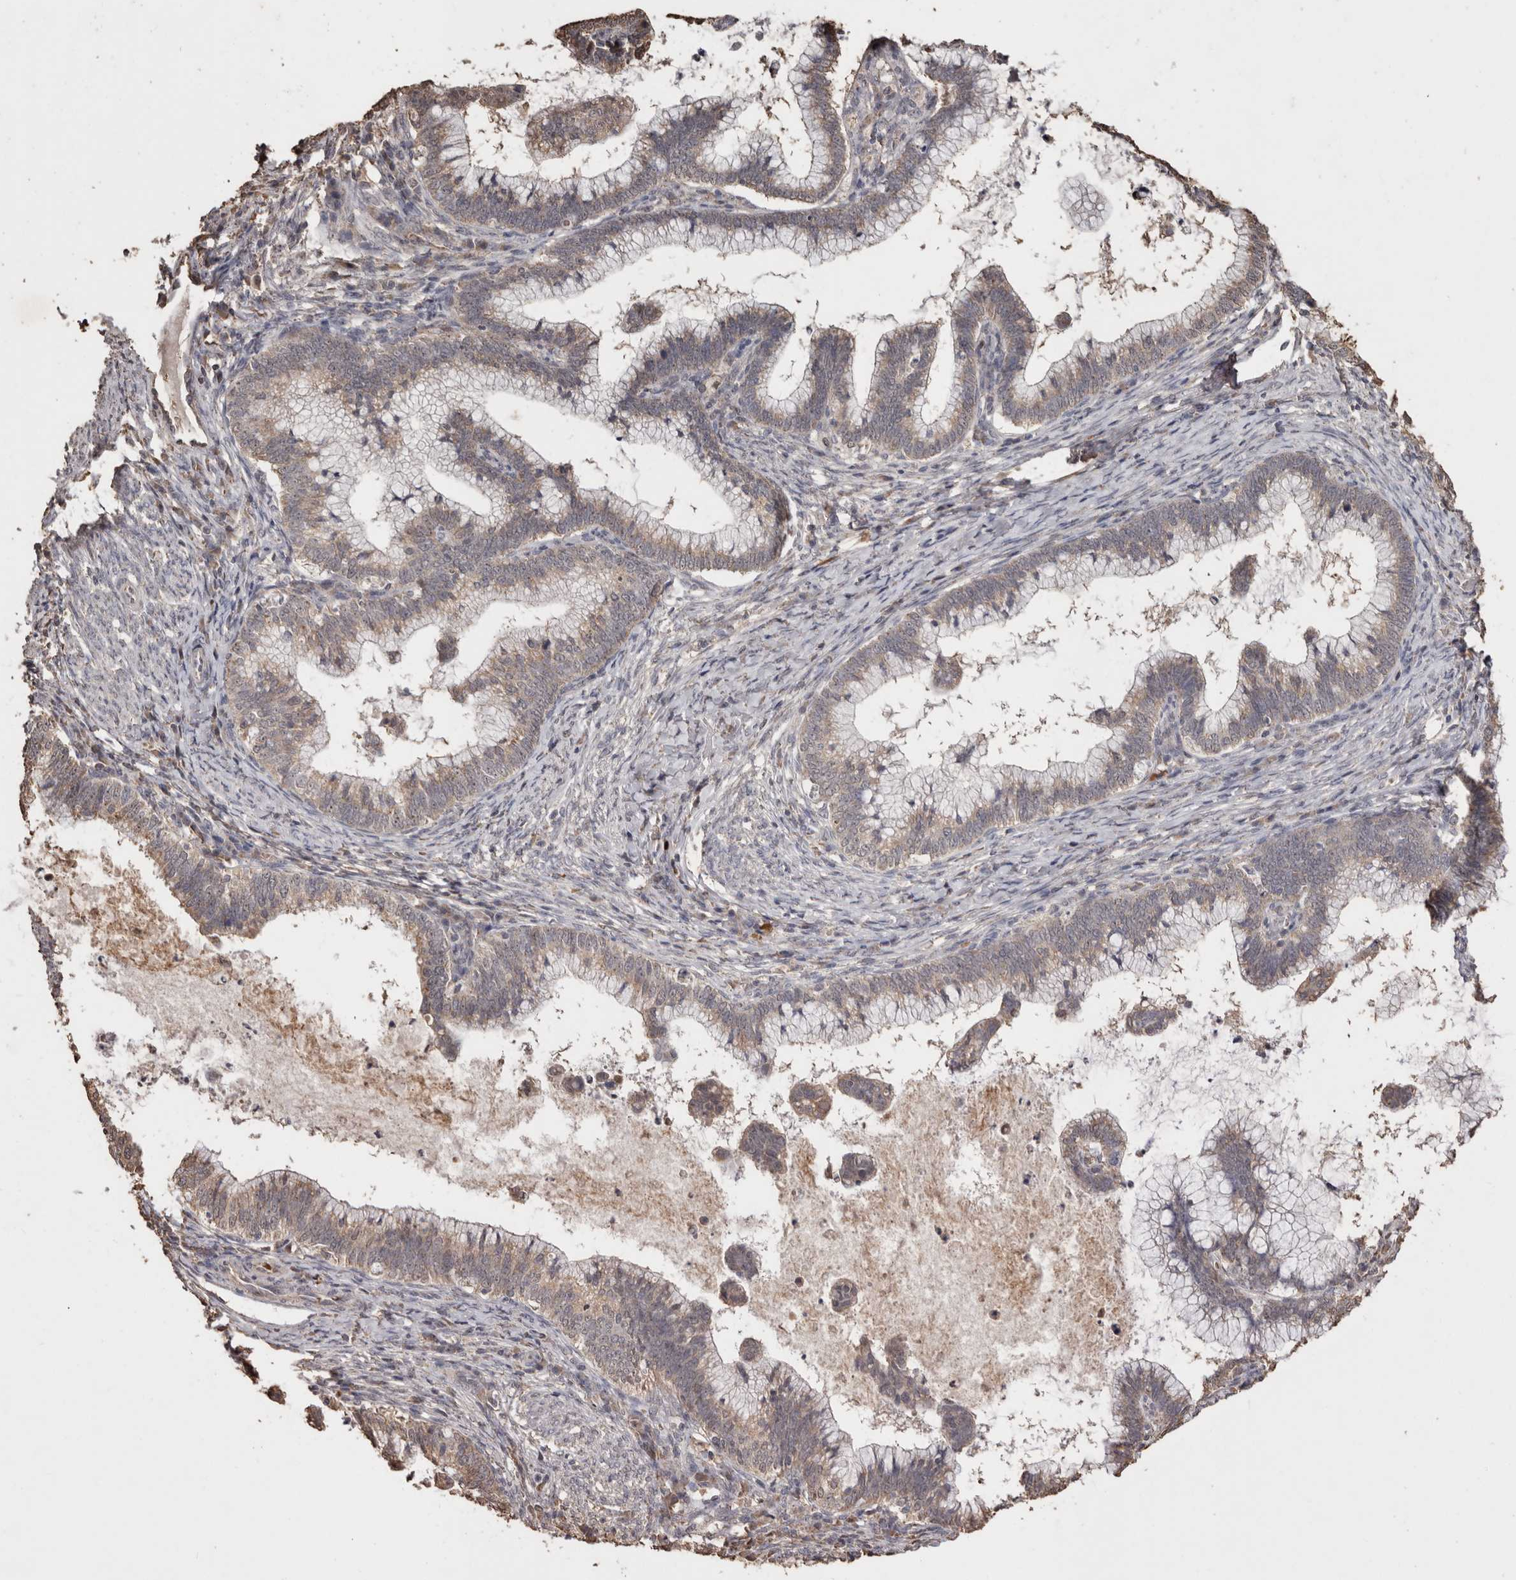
{"staining": {"intensity": "weak", "quantity": ">75%", "location": "cytoplasmic/membranous"}, "tissue": "cervical cancer", "cell_type": "Tumor cells", "image_type": "cancer", "snomed": [{"axis": "morphology", "description": "Adenocarcinoma, NOS"}, {"axis": "topography", "description": "Cervix"}], "caption": "Tumor cells demonstrate low levels of weak cytoplasmic/membranous staining in about >75% of cells in cervical adenocarcinoma.", "gene": "GRAMD2A", "patient": {"sex": "female", "age": 36}}